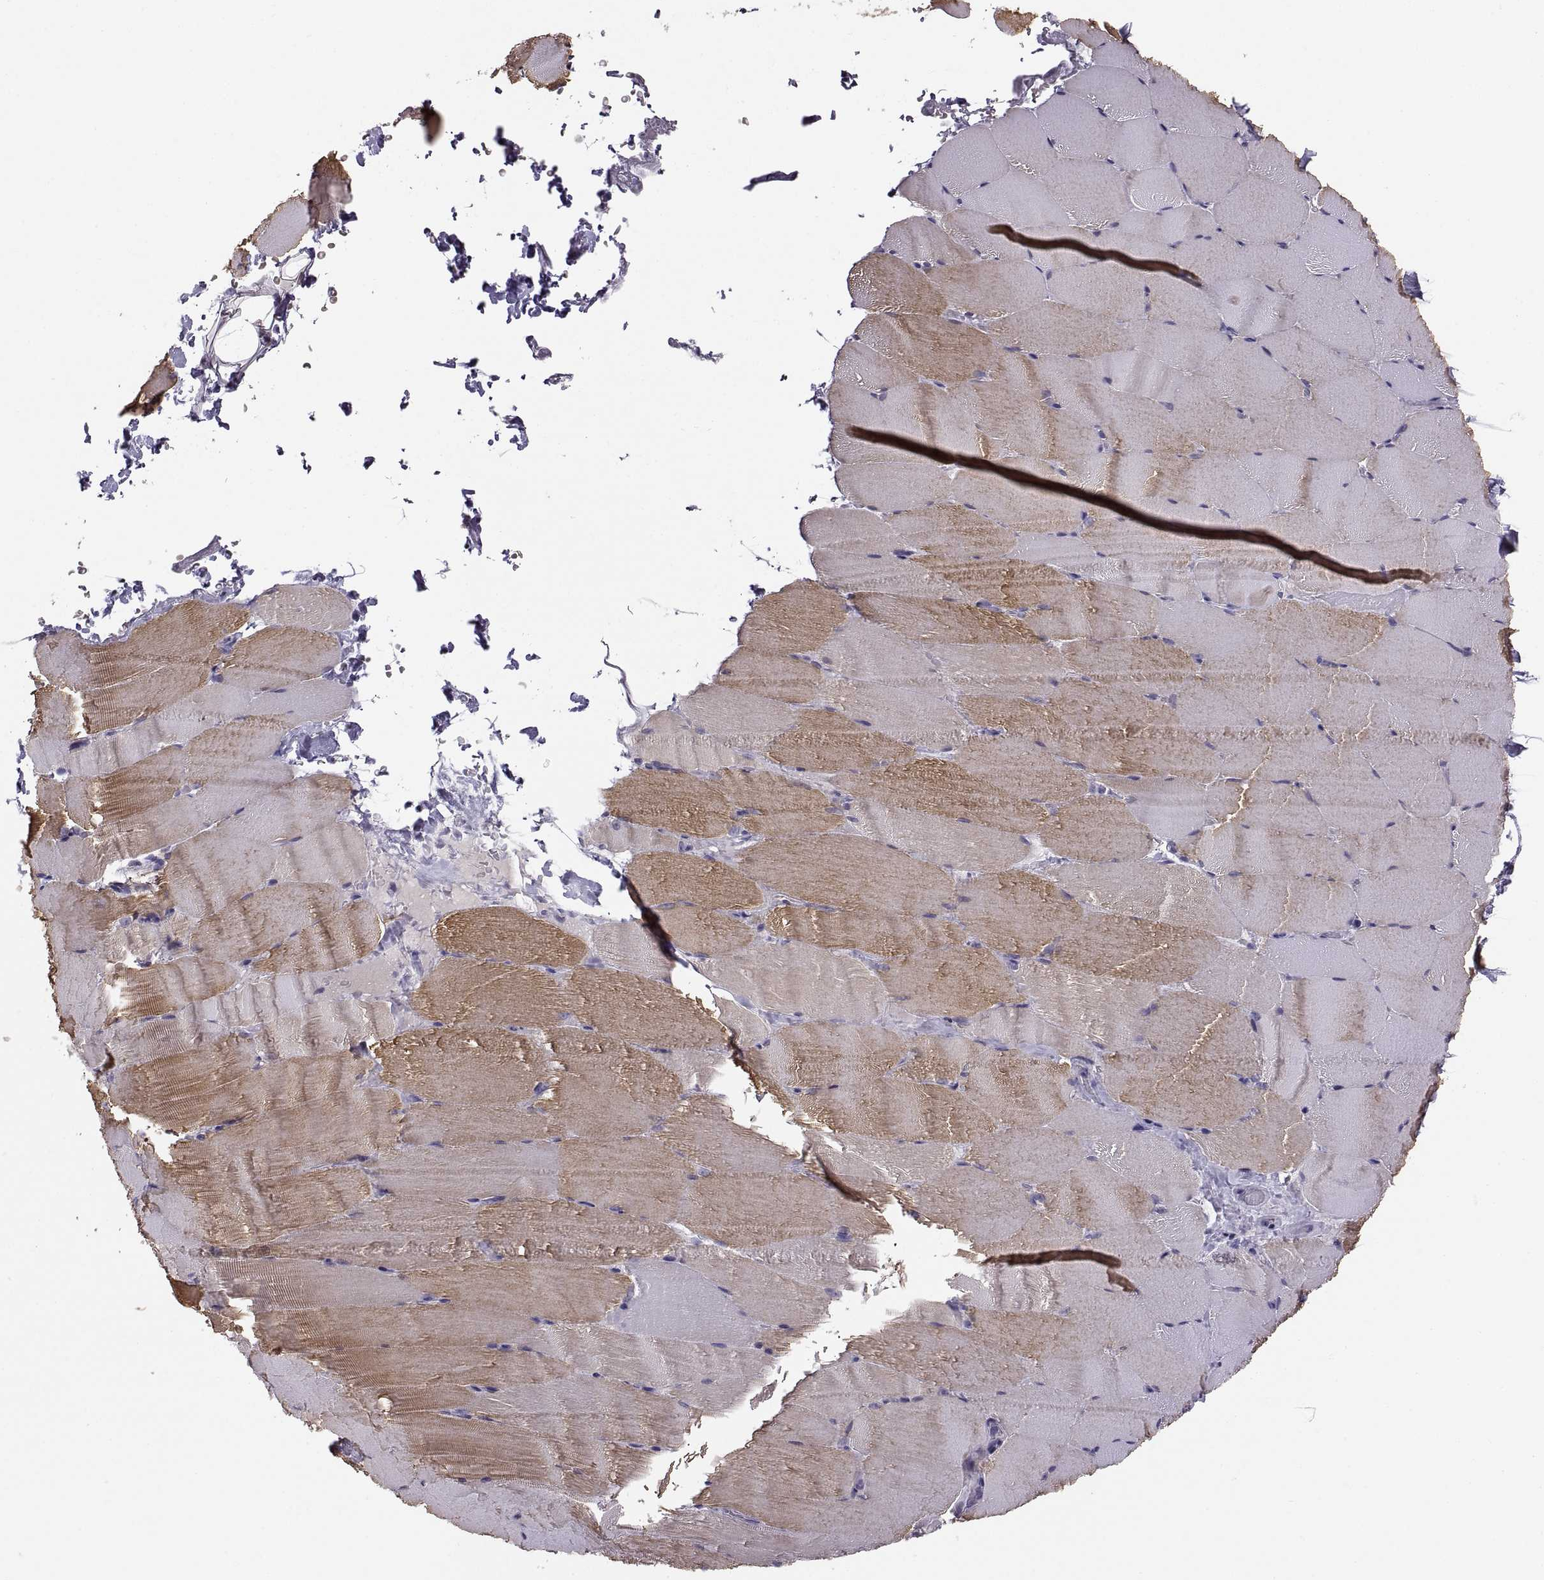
{"staining": {"intensity": "moderate", "quantity": "25%-75%", "location": "cytoplasmic/membranous"}, "tissue": "skeletal muscle", "cell_type": "Myocytes", "image_type": "normal", "snomed": [{"axis": "morphology", "description": "Normal tissue, NOS"}, {"axis": "topography", "description": "Skeletal muscle"}], "caption": "High-power microscopy captured an immunohistochemistry photomicrograph of normal skeletal muscle, revealing moderate cytoplasmic/membranous expression in approximately 25%-75% of myocytes.", "gene": "ACSBG2", "patient": {"sex": "female", "age": 37}}